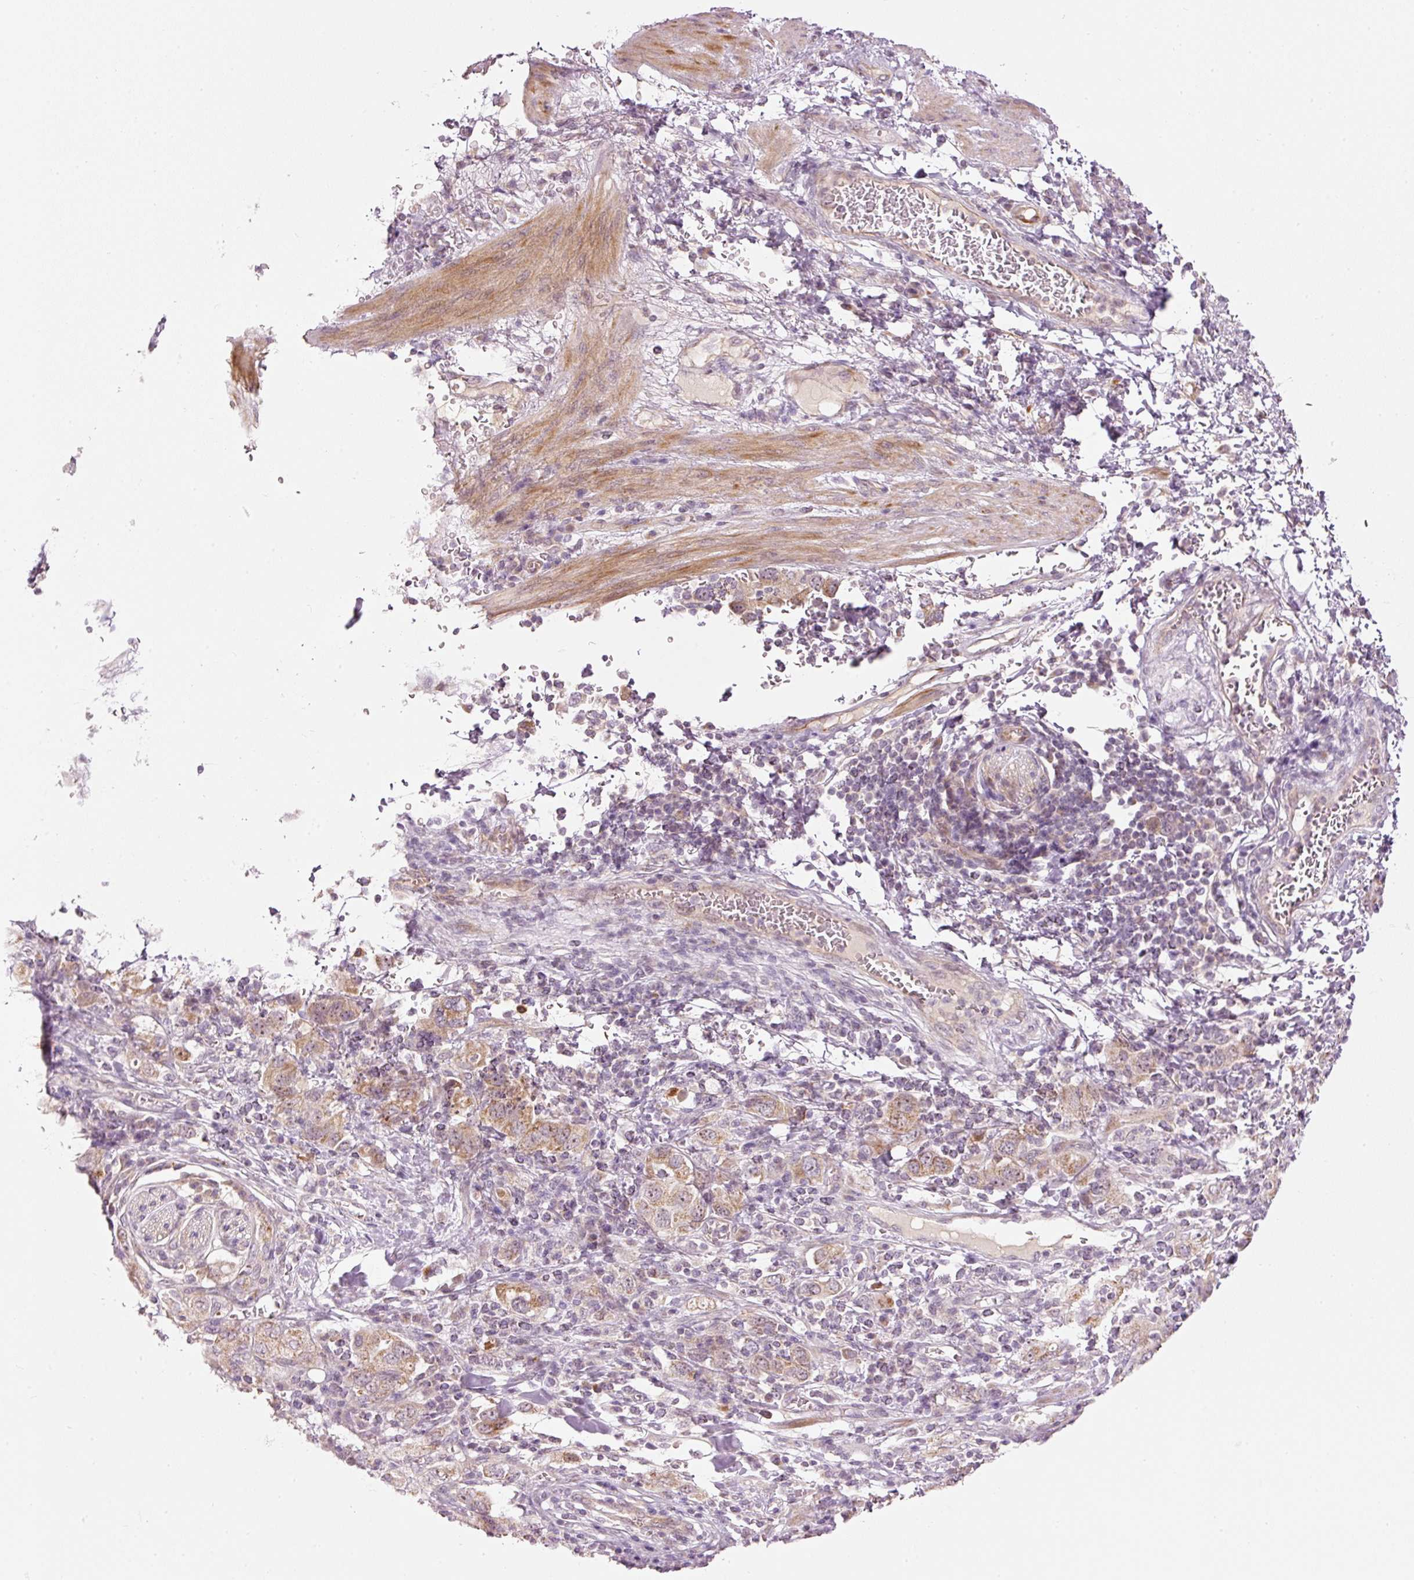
{"staining": {"intensity": "moderate", "quantity": ">75%", "location": "cytoplasmic/membranous"}, "tissue": "stomach cancer", "cell_type": "Tumor cells", "image_type": "cancer", "snomed": [{"axis": "morphology", "description": "Adenocarcinoma, NOS"}, {"axis": "topography", "description": "Stomach, upper"}, {"axis": "topography", "description": "Stomach"}], "caption": "This is an image of immunohistochemistry (IHC) staining of adenocarcinoma (stomach), which shows moderate positivity in the cytoplasmic/membranous of tumor cells.", "gene": "CDC20B", "patient": {"sex": "male", "age": 62}}